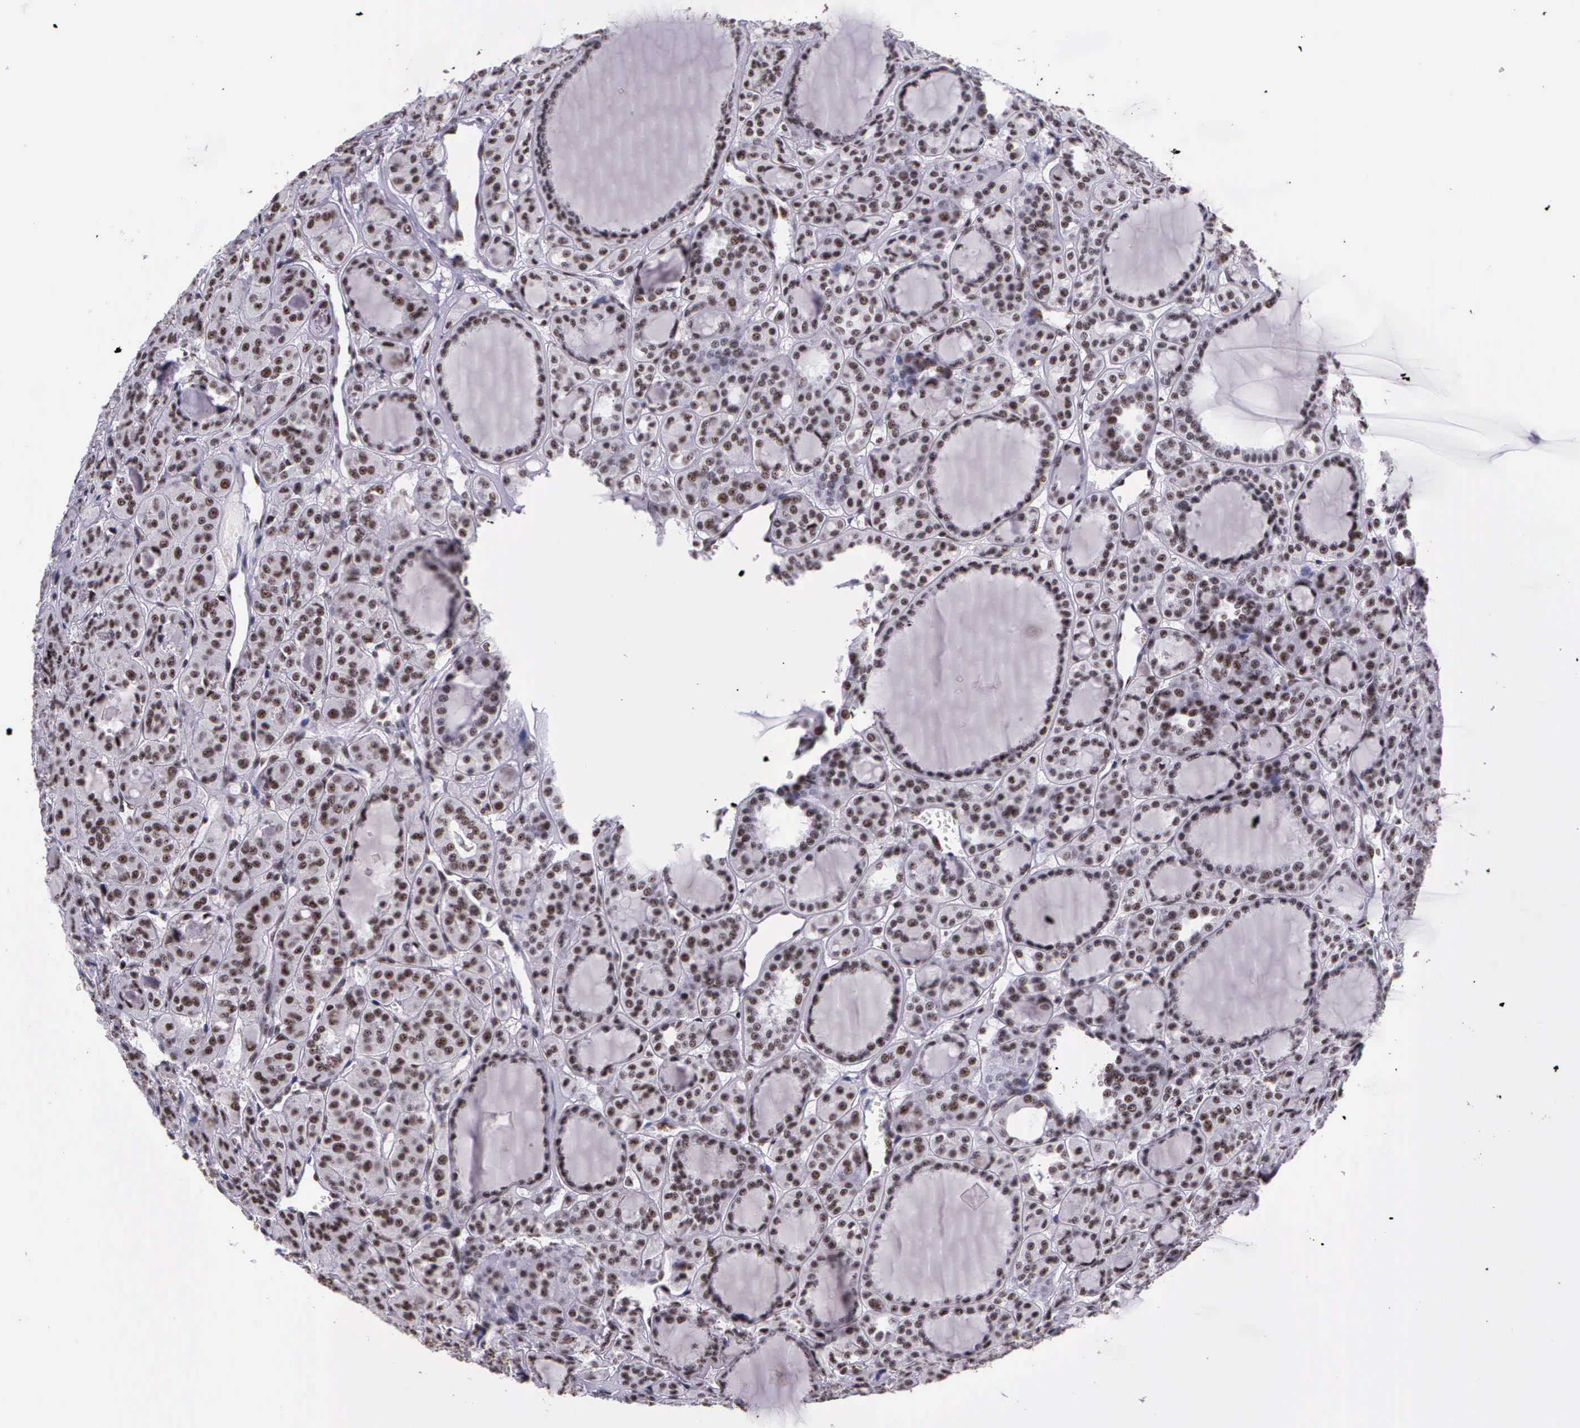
{"staining": {"intensity": "moderate", "quantity": ">75%", "location": "nuclear"}, "tissue": "thyroid cancer", "cell_type": "Tumor cells", "image_type": "cancer", "snomed": [{"axis": "morphology", "description": "Follicular adenoma carcinoma, NOS"}, {"axis": "topography", "description": "Thyroid gland"}], "caption": "Thyroid follicular adenoma carcinoma stained with a protein marker shows moderate staining in tumor cells.", "gene": "FAM47A", "patient": {"sex": "female", "age": 71}}